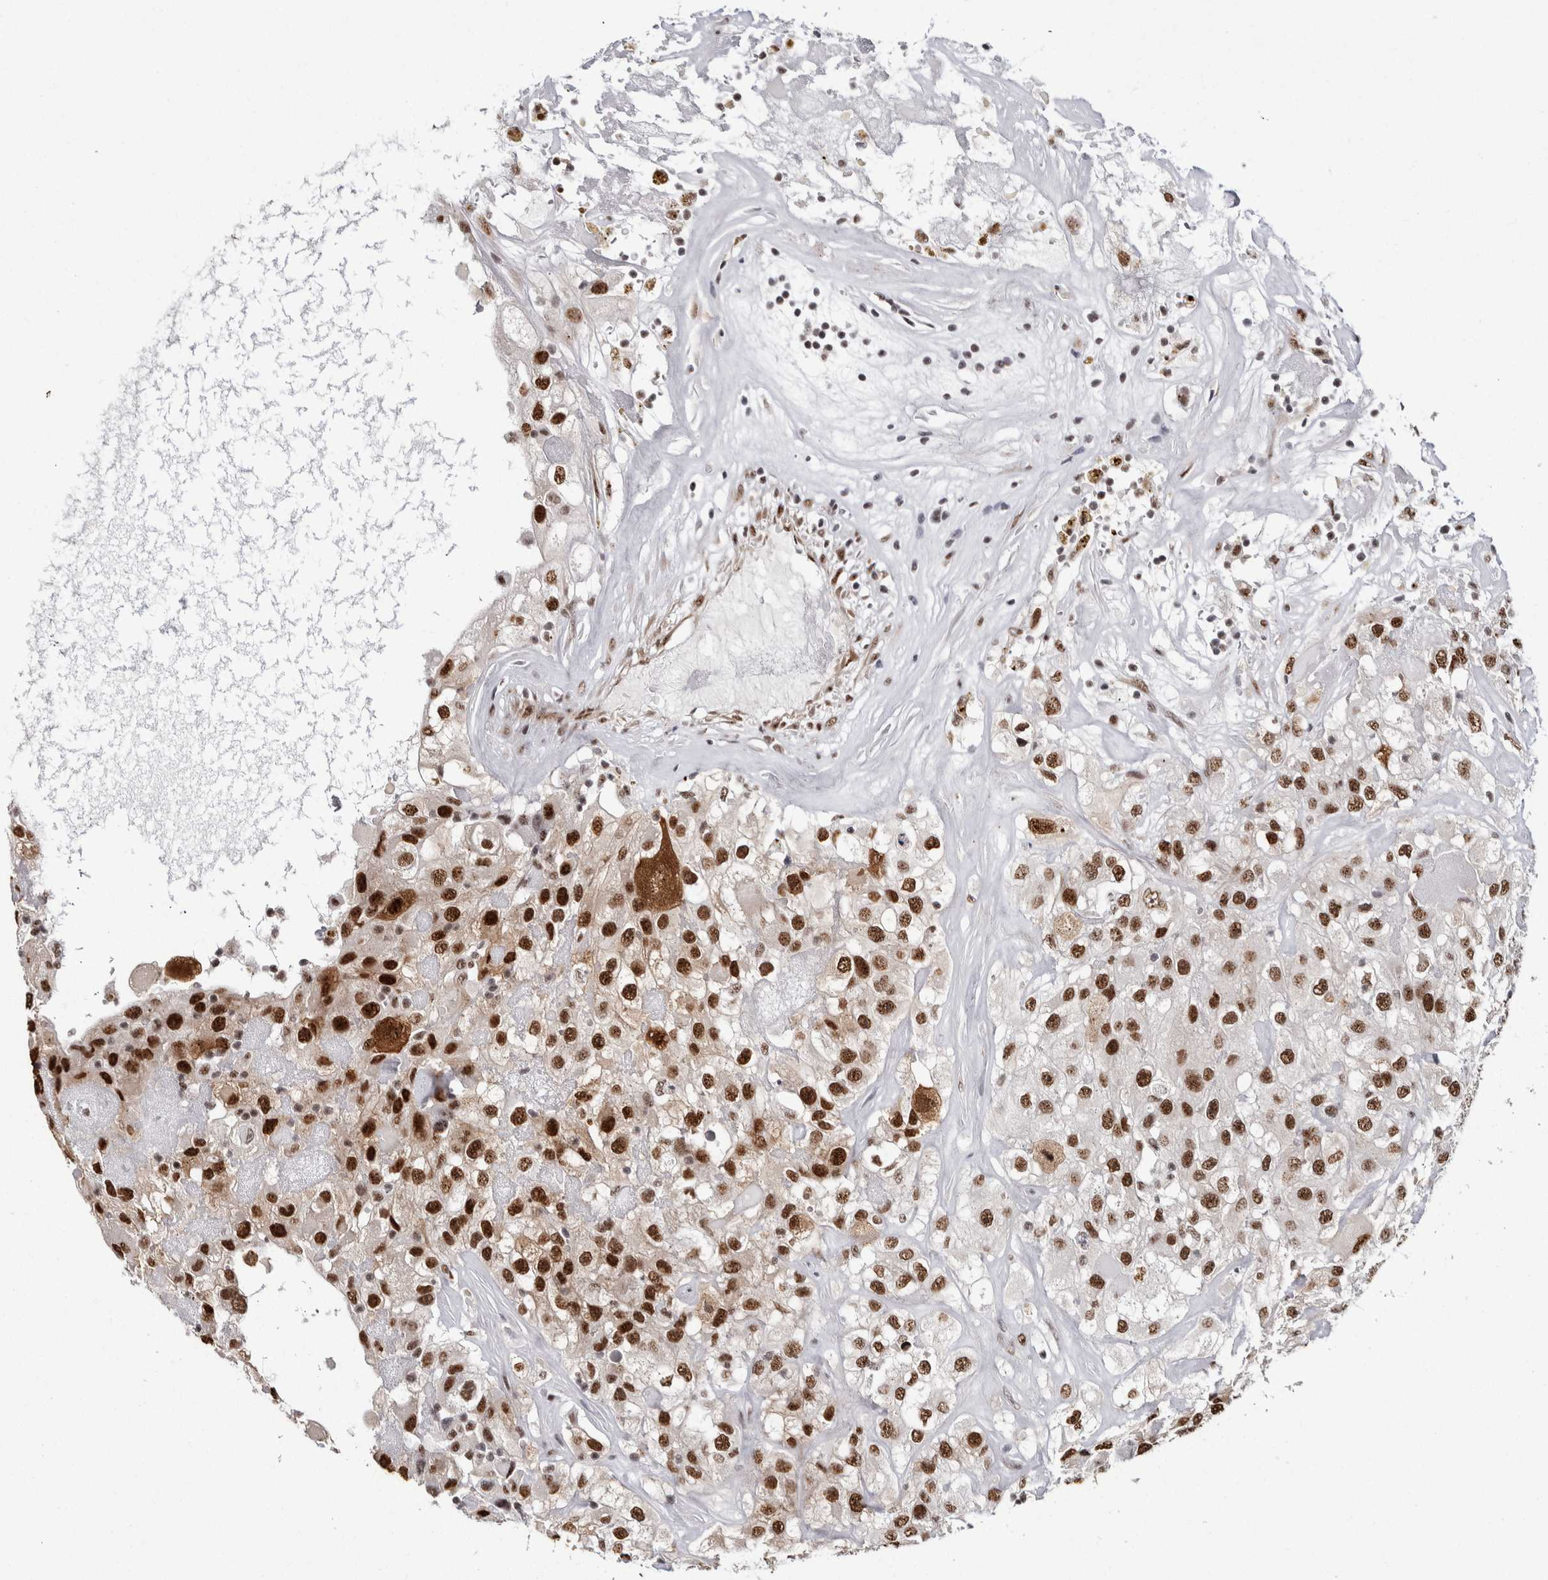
{"staining": {"intensity": "strong", "quantity": ">75%", "location": "nuclear"}, "tissue": "renal cancer", "cell_type": "Tumor cells", "image_type": "cancer", "snomed": [{"axis": "morphology", "description": "Adenocarcinoma, NOS"}, {"axis": "topography", "description": "Kidney"}], "caption": "Immunohistochemistry staining of renal cancer, which exhibits high levels of strong nuclear expression in approximately >75% of tumor cells indicating strong nuclear protein positivity. The staining was performed using DAB (3,3'-diaminobenzidine) (brown) for protein detection and nuclei were counterstained in hematoxylin (blue).", "gene": "MKNK1", "patient": {"sex": "female", "age": 52}}